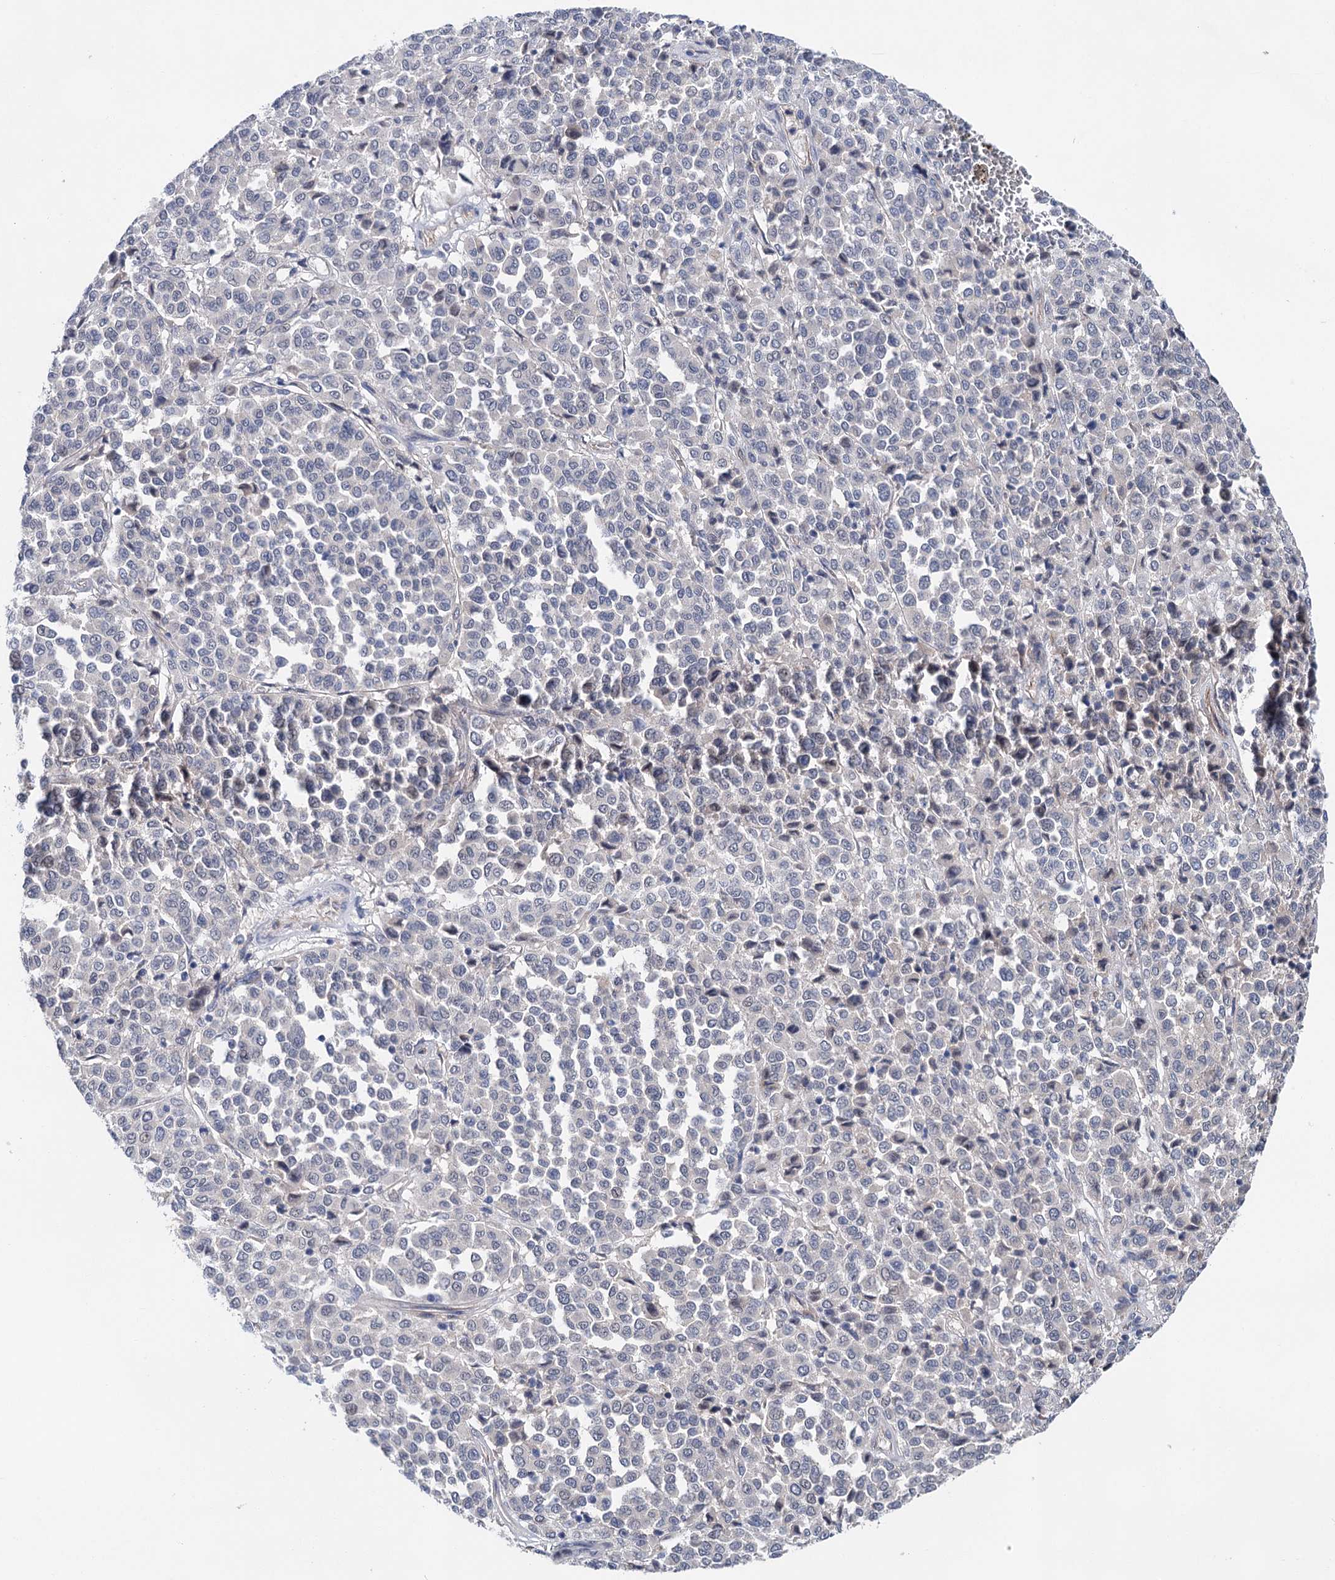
{"staining": {"intensity": "negative", "quantity": "none", "location": "none"}, "tissue": "melanoma", "cell_type": "Tumor cells", "image_type": "cancer", "snomed": [{"axis": "morphology", "description": "Malignant melanoma, Metastatic site"}, {"axis": "topography", "description": "Pancreas"}], "caption": "An IHC micrograph of melanoma is shown. There is no staining in tumor cells of melanoma. Nuclei are stained in blue.", "gene": "MORN3", "patient": {"sex": "female", "age": 30}}